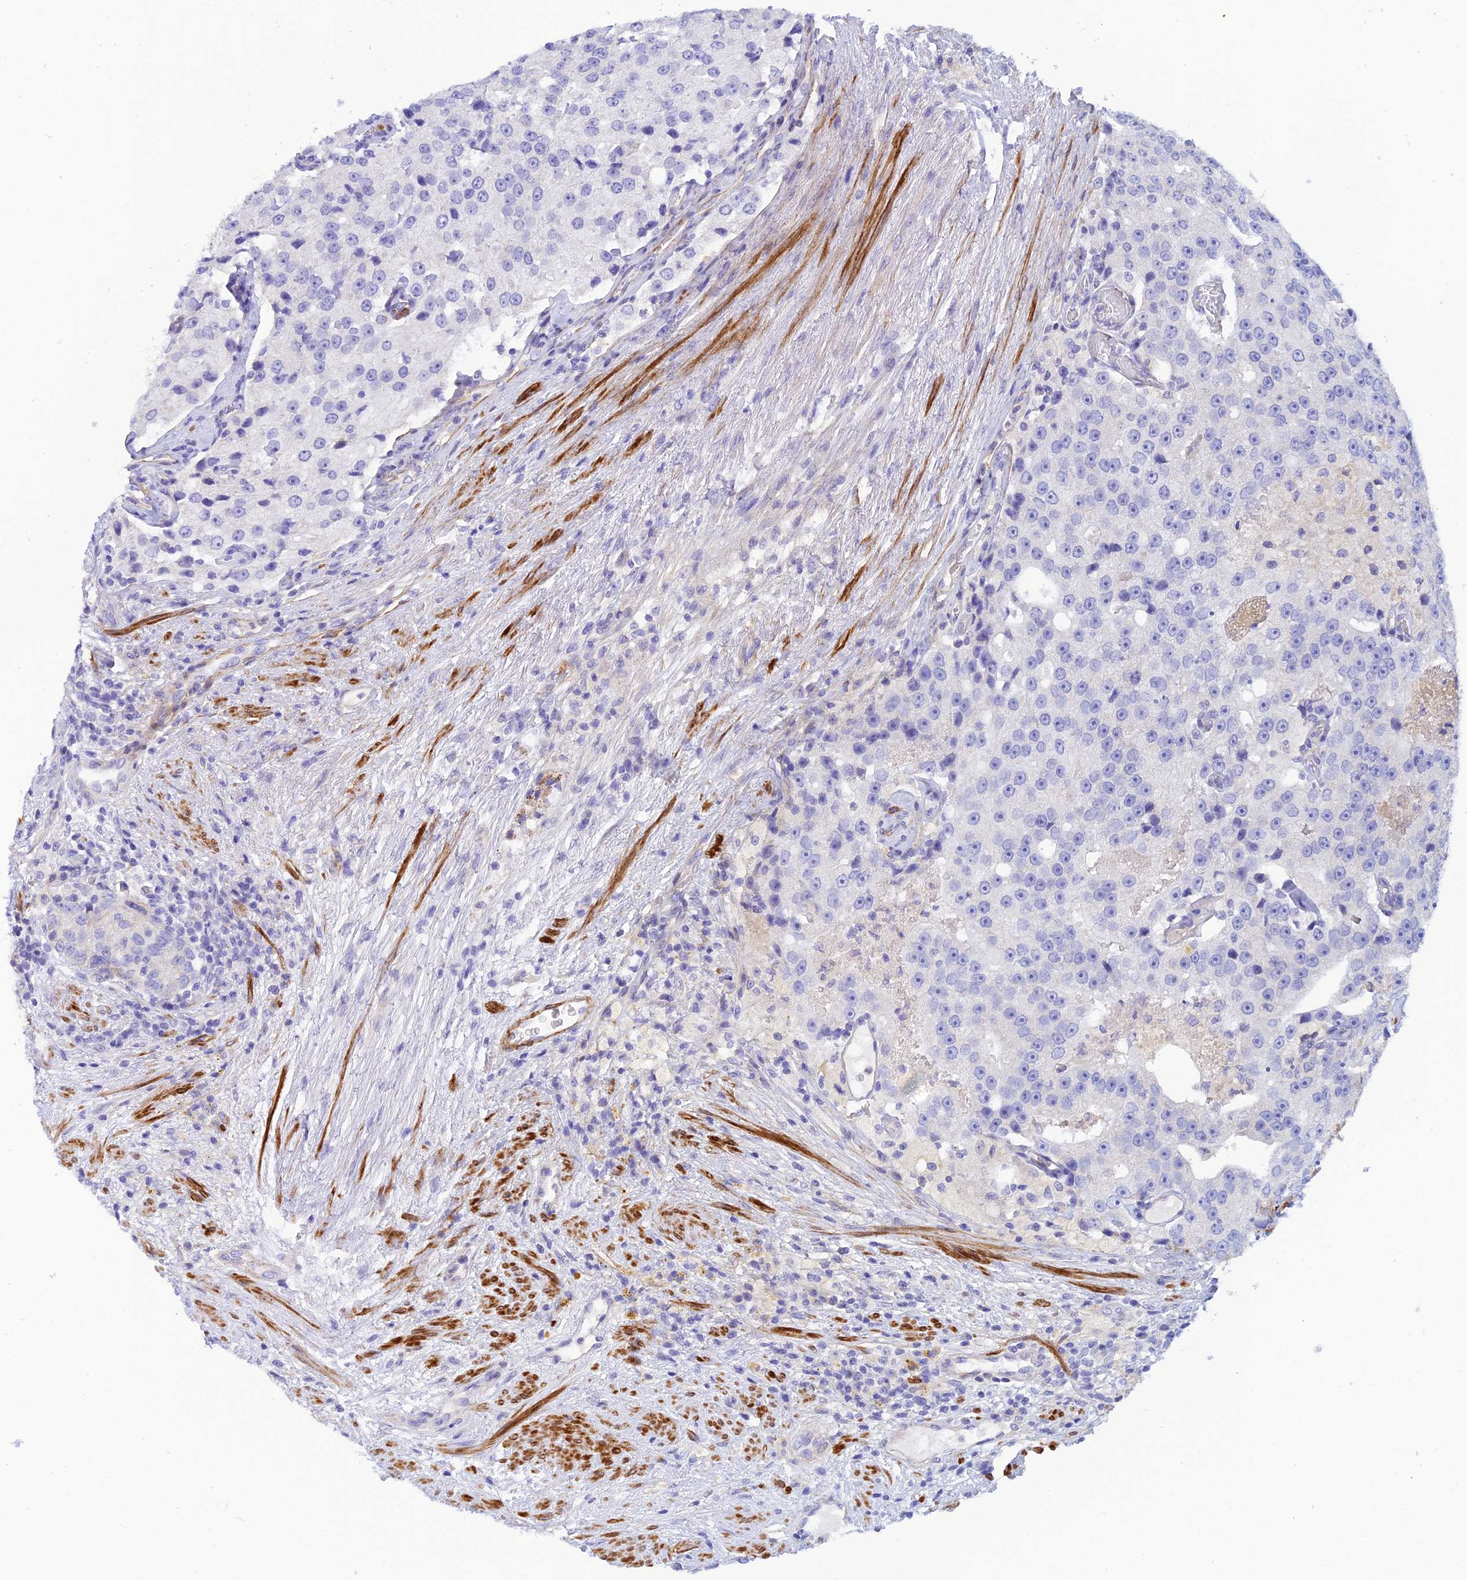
{"staining": {"intensity": "negative", "quantity": "none", "location": "none"}, "tissue": "prostate cancer", "cell_type": "Tumor cells", "image_type": "cancer", "snomed": [{"axis": "morphology", "description": "Adenocarcinoma, High grade"}, {"axis": "topography", "description": "Prostate"}], "caption": "This is an IHC micrograph of prostate cancer (adenocarcinoma (high-grade)). There is no staining in tumor cells.", "gene": "ZDHHC16", "patient": {"sex": "male", "age": 70}}